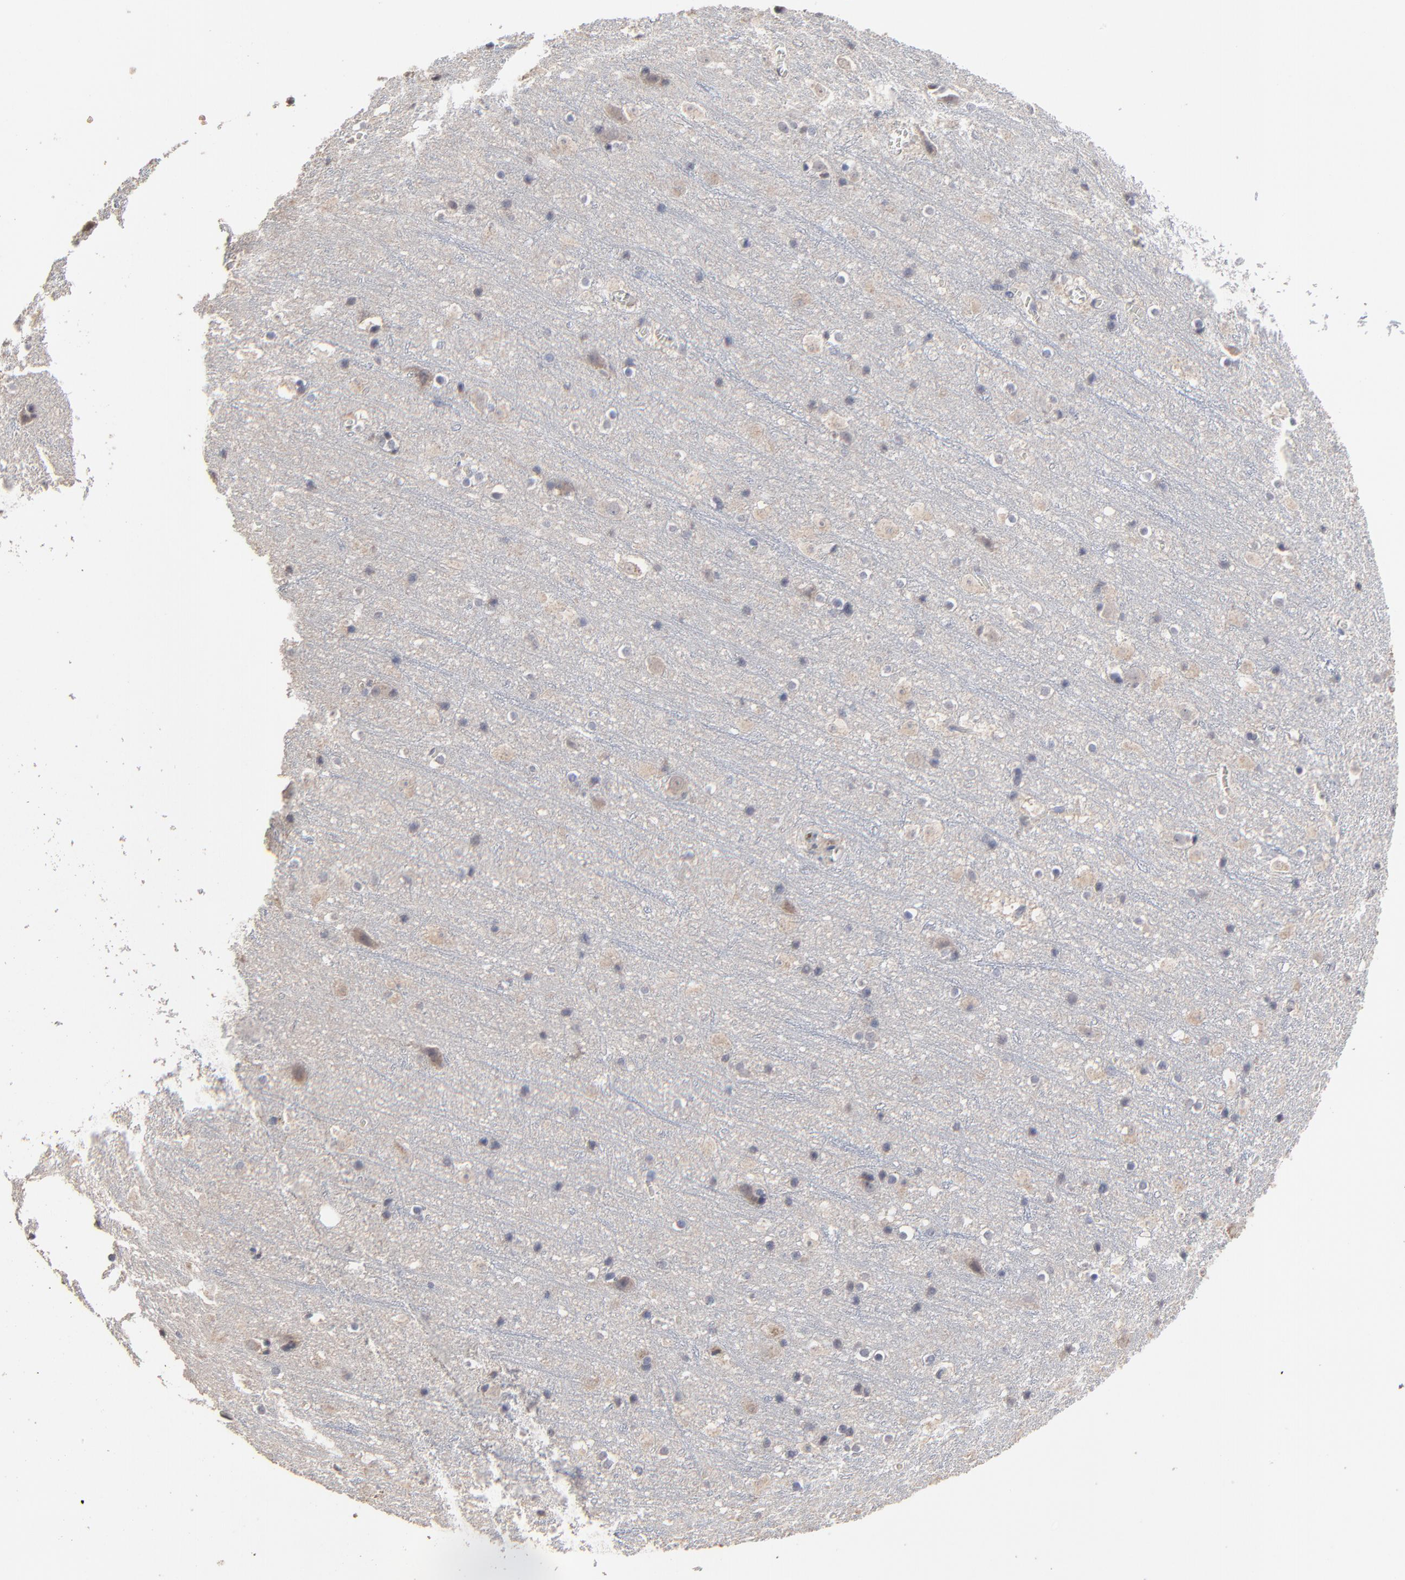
{"staining": {"intensity": "negative", "quantity": "none", "location": "none"}, "tissue": "cerebral cortex", "cell_type": "Endothelial cells", "image_type": "normal", "snomed": [{"axis": "morphology", "description": "Normal tissue, NOS"}, {"axis": "topography", "description": "Cerebral cortex"}], "caption": "The micrograph demonstrates no significant staining in endothelial cells of cerebral cortex.", "gene": "VPREB3", "patient": {"sex": "male", "age": 45}}